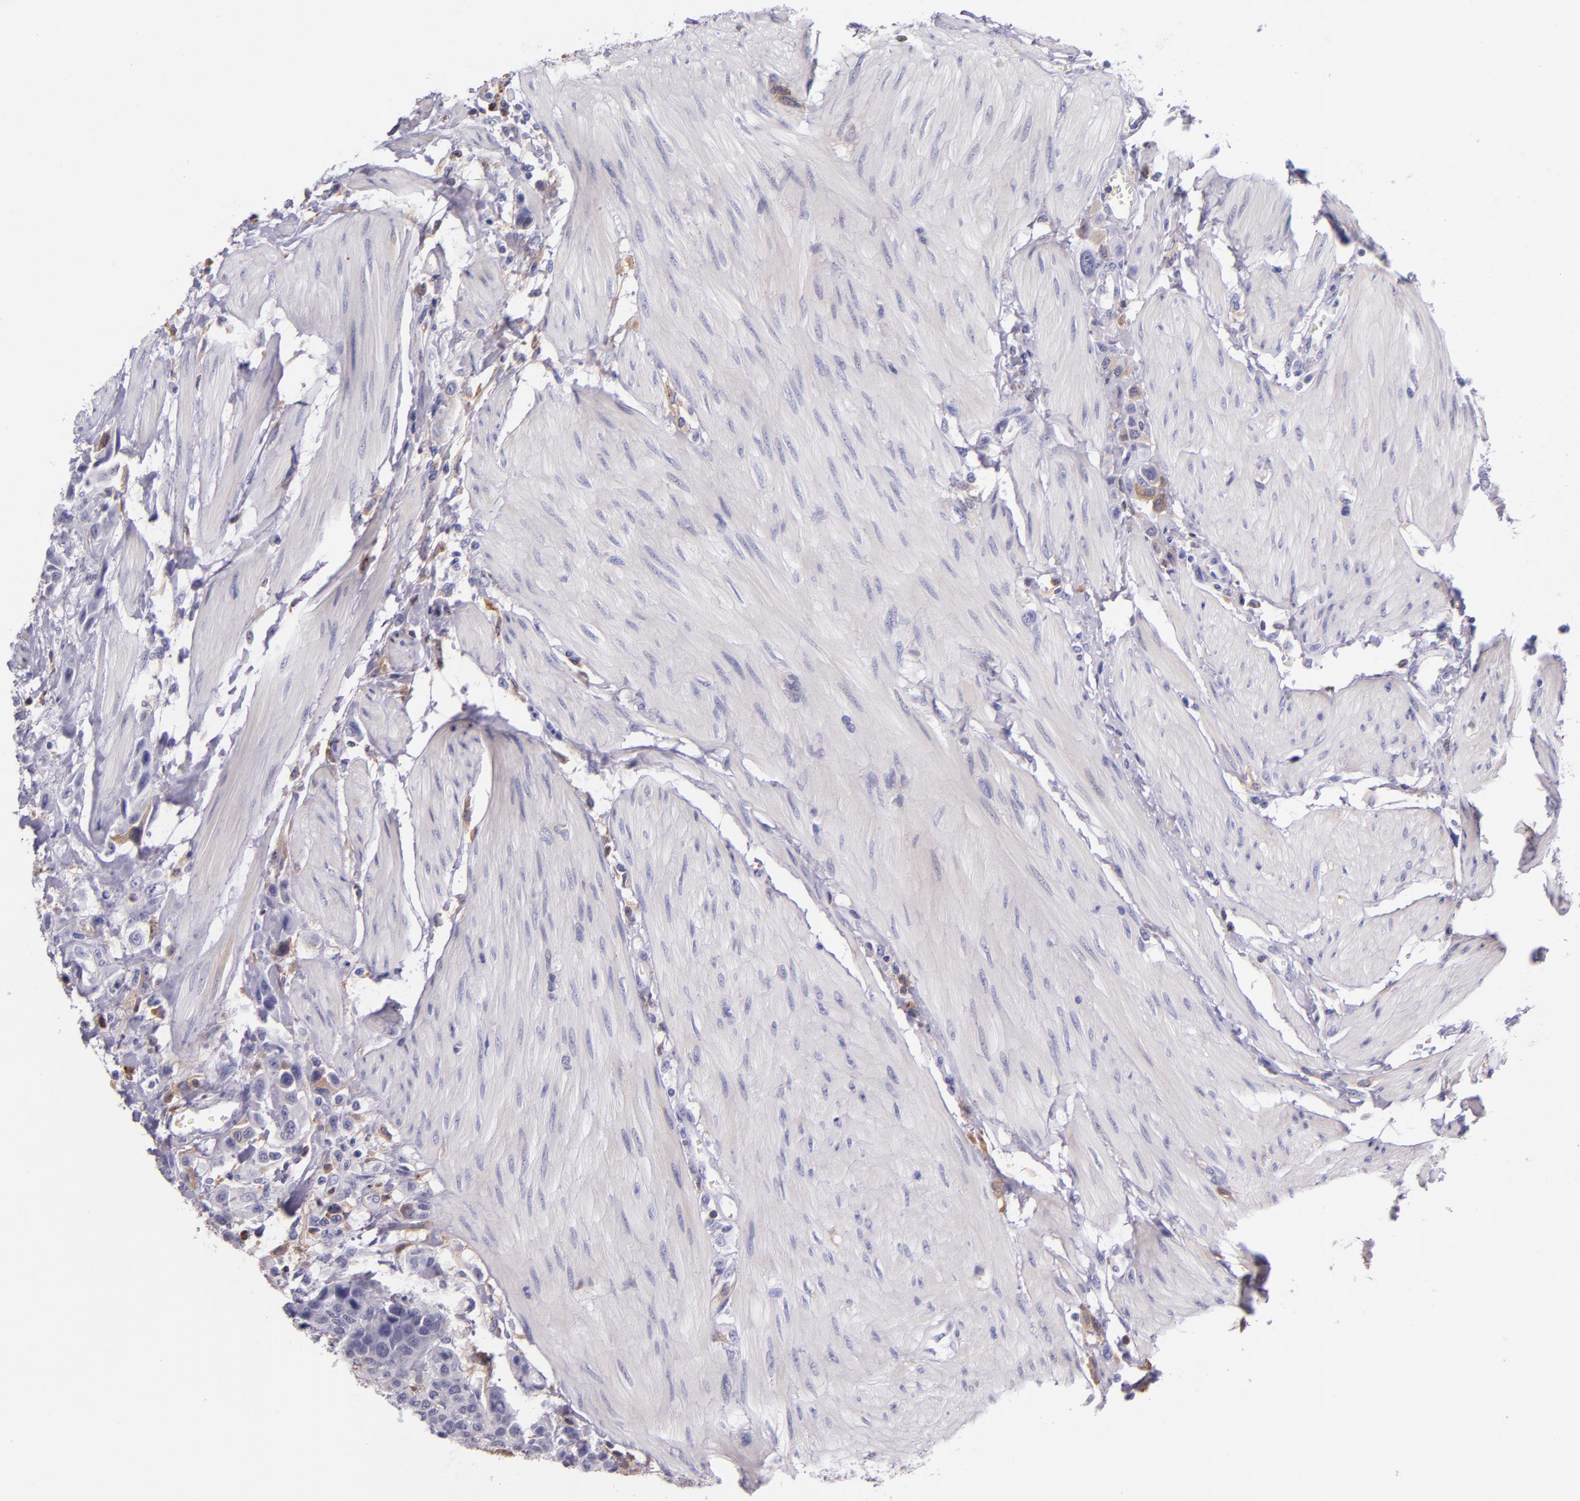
{"staining": {"intensity": "negative", "quantity": "none", "location": "none"}, "tissue": "urothelial cancer", "cell_type": "Tumor cells", "image_type": "cancer", "snomed": [{"axis": "morphology", "description": "Urothelial carcinoma, High grade"}, {"axis": "topography", "description": "Urinary bladder"}], "caption": "This histopathology image is of high-grade urothelial carcinoma stained with IHC to label a protein in brown with the nuclei are counter-stained blue. There is no staining in tumor cells. (DAB (3,3'-diaminobenzidine) immunohistochemistry (IHC) visualized using brightfield microscopy, high magnification).", "gene": "KNG1", "patient": {"sex": "male", "age": 50}}